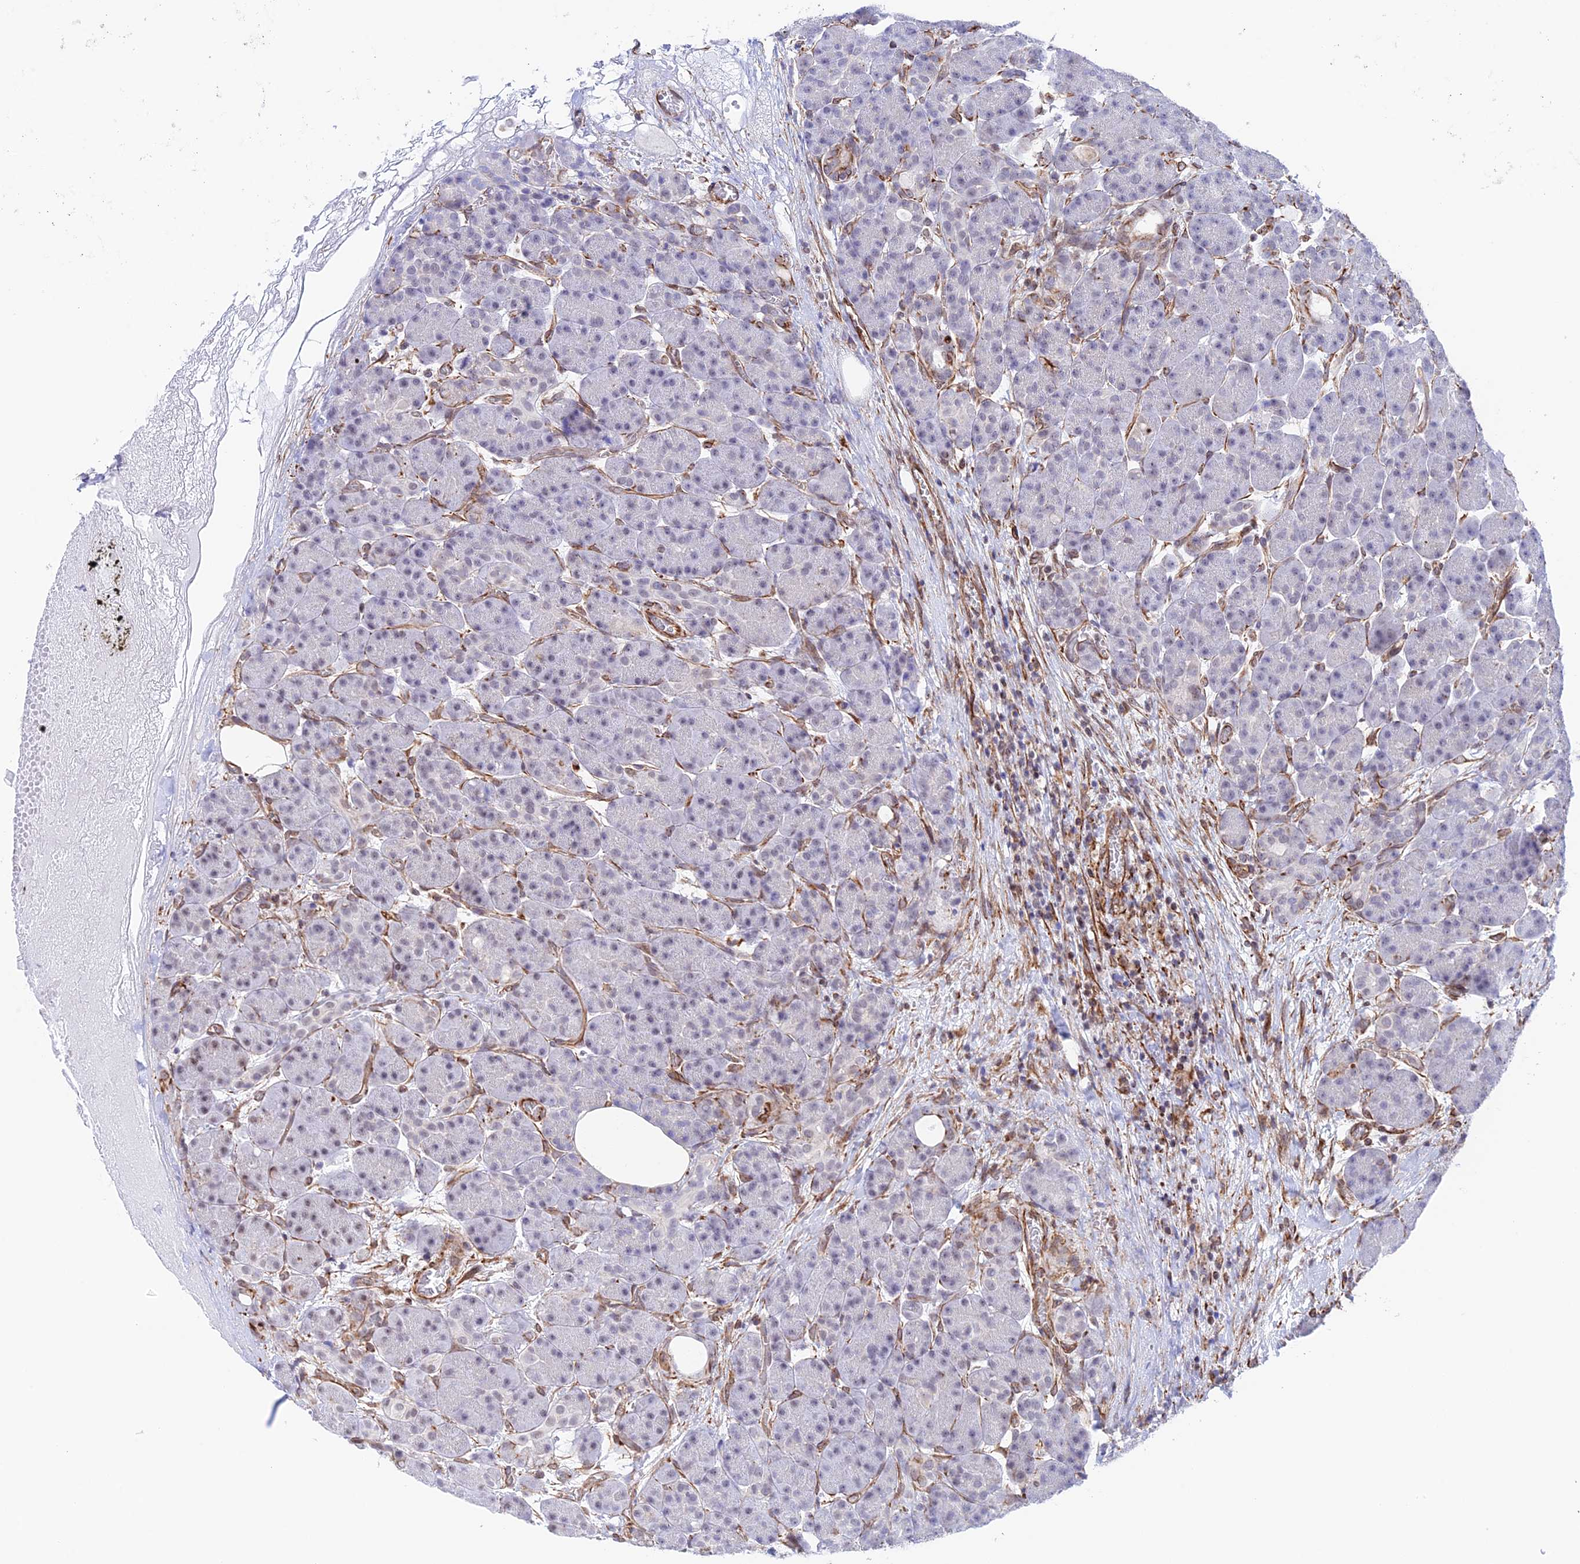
{"staining": {"intensity": "moderate", "quantity": "<25%", "location": "cytoplasmic/membranous"}, "tissue": "pancreas", "cell_type": "Exocrine glandular cells", "image_type": "normal", "snomed": [{"axis": "morphology", "description": "Normal tissue, NOS"}, {"axis": "topography", "description": "Pancreas"}], "caption": "This micrograph demonstrates unremarkable pancreas stained with IHC to label a protein in brown. The cytoplasmic/membranous of exocrine glandular cells show moderate positivity for the protein. Nuclei are counter-stained blue.", "gene": "ZNF652", "patient": {"sex": "male", "age": 63}}